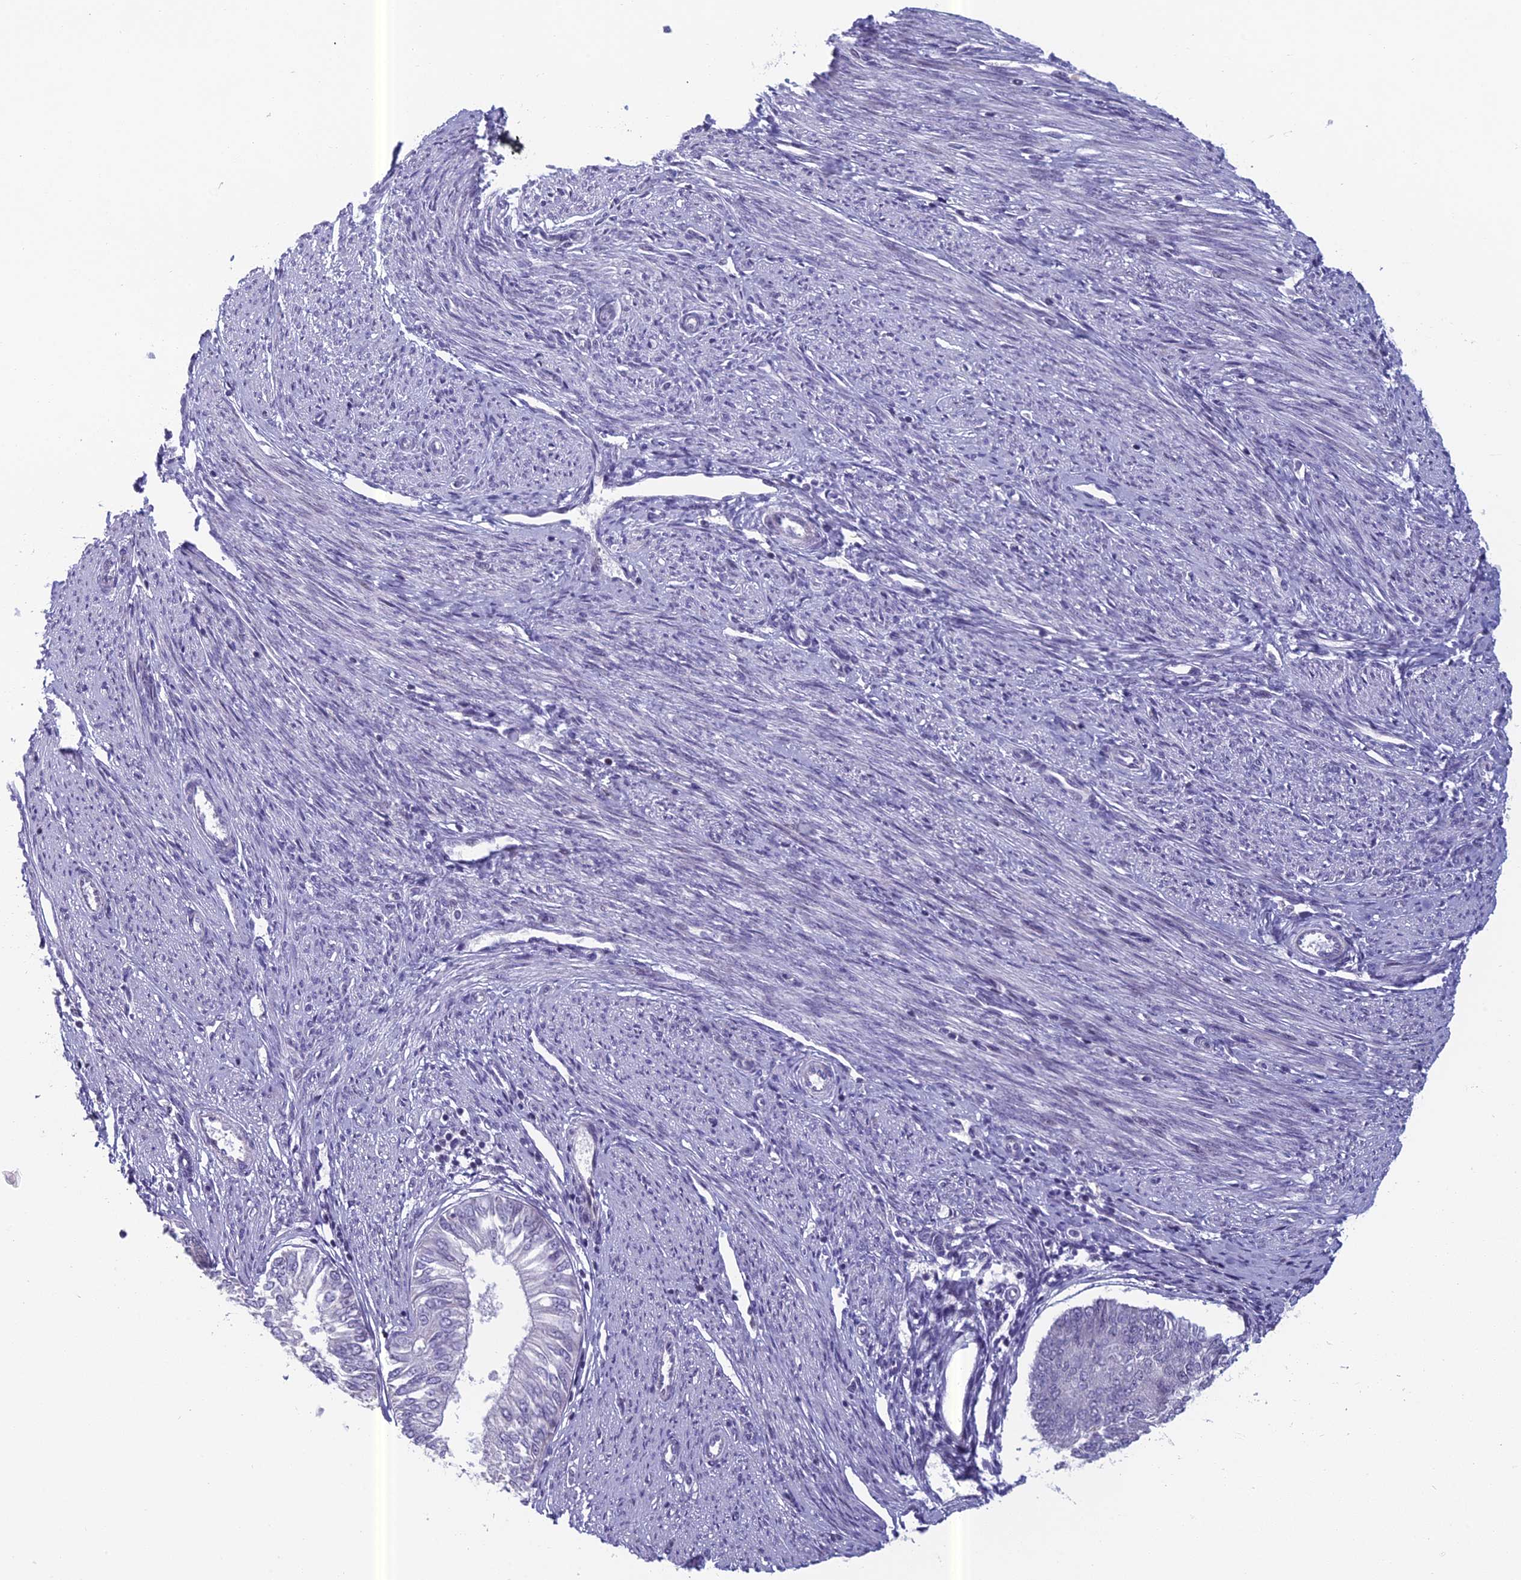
{"staining": {"intensity": "negative", "quantity": "none", "location": "none"}, "tissue": "endometrial cancer", "cell_type": "Tumor cells", "image_type": "cancer", "snomed": [{"axis": "morphology", "description": "Adenocarcinoma, NOS"}, {"axis": "topography", "description": "Endometrium"}], "caption": "Immunohistochemical staining of endometrial cancer (adenocarcinoma) reveals no significant expression in tumor cells.", "gene": "RGS17", "patient": {"sex": "female", "age": 58}}